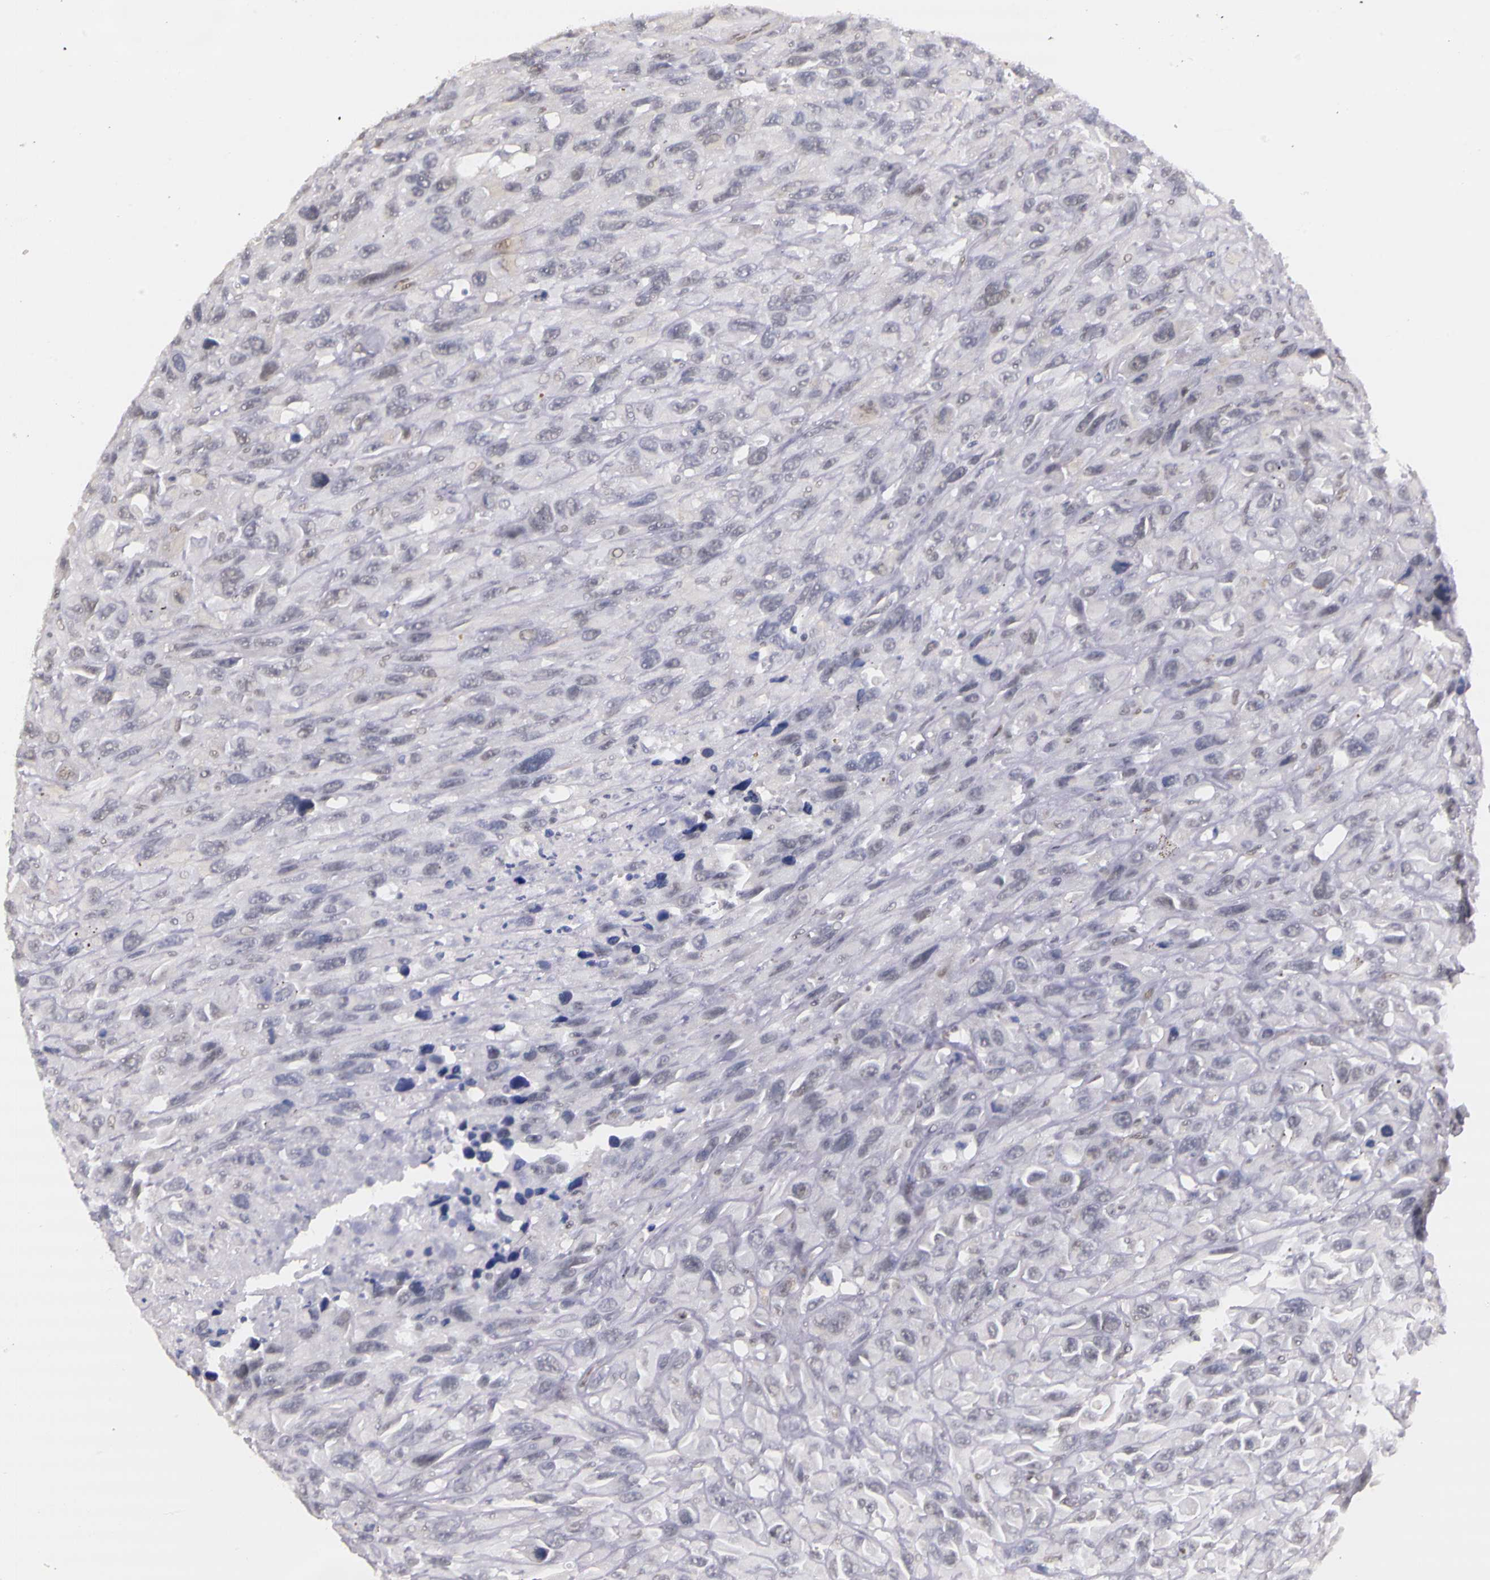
{"staining": {"intensity": "weak", "quantity": "<25%", "location": "nuclear"}, "tissue": "renal cancer", "cell_type": "Tumor cells", "image_type": "cancer", "snomed": [{"axis": "morphology", "description": "Adenocarcinoma, NOS"}, {"axis": "topography", "description": "Kidney"}], "caption": "Image shows no significant protein staining in tumor cells of renal cancer (adenocarcinoma).", "gene": "WDR13", "patient": {"sex": "male", "age": 79}}